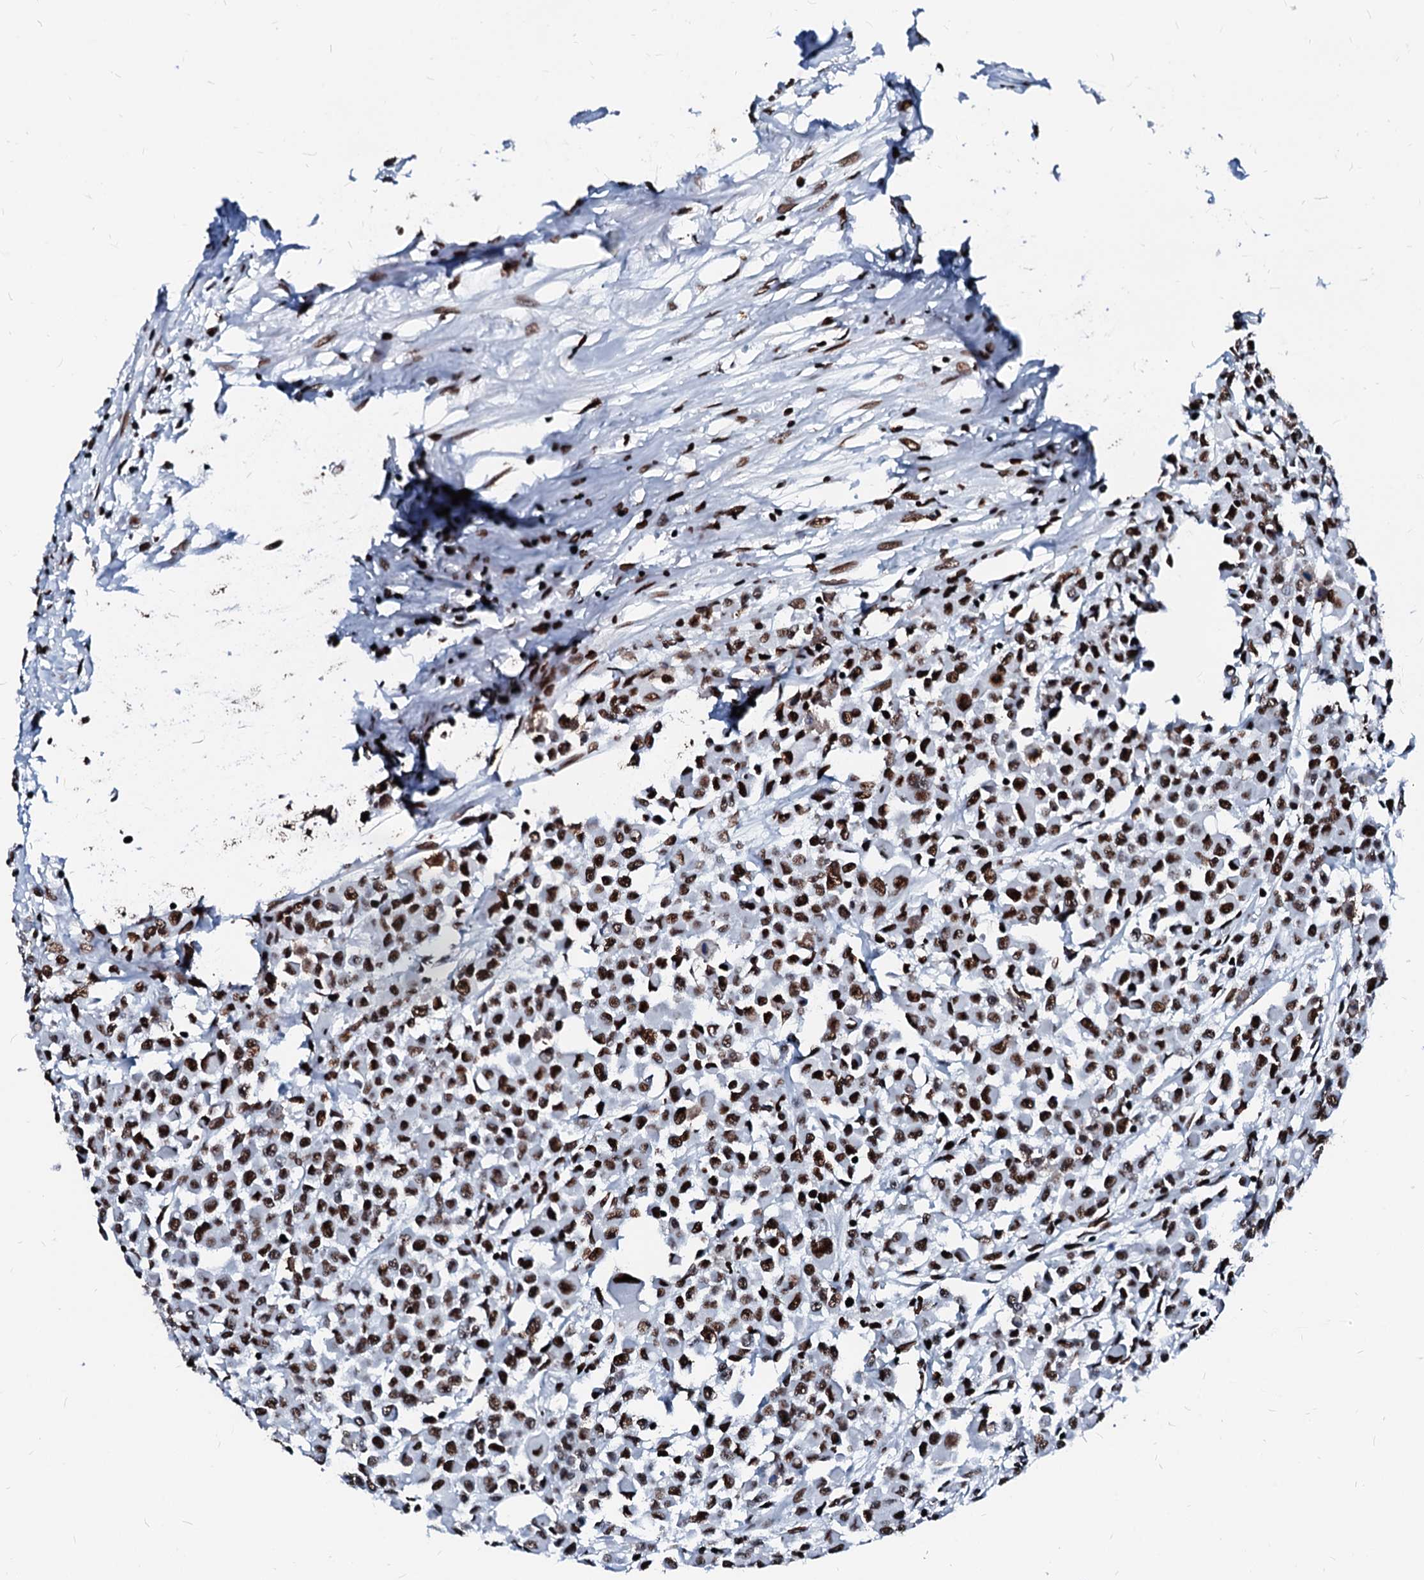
{"staining": {"intensity": "strong", "quantity": ">75%", "location": "nuclear"}, "tissue": "colorectal cancer", "cell_type": "Tumor cells", "image_type": "cancer", "snomed": [{"axis": "morphology", "description": "Adenocarcinoma, NOS"}, {"axis": "topography", "description": "Colon"}], "caption": "Adenocarcinoma (colorectal) stained for a protein (brown) displays strong nuclear positive positivity in approximately >75% of tumor cells.", "gene": "RALY", "patient": {"sex": "male", "age": 51}}